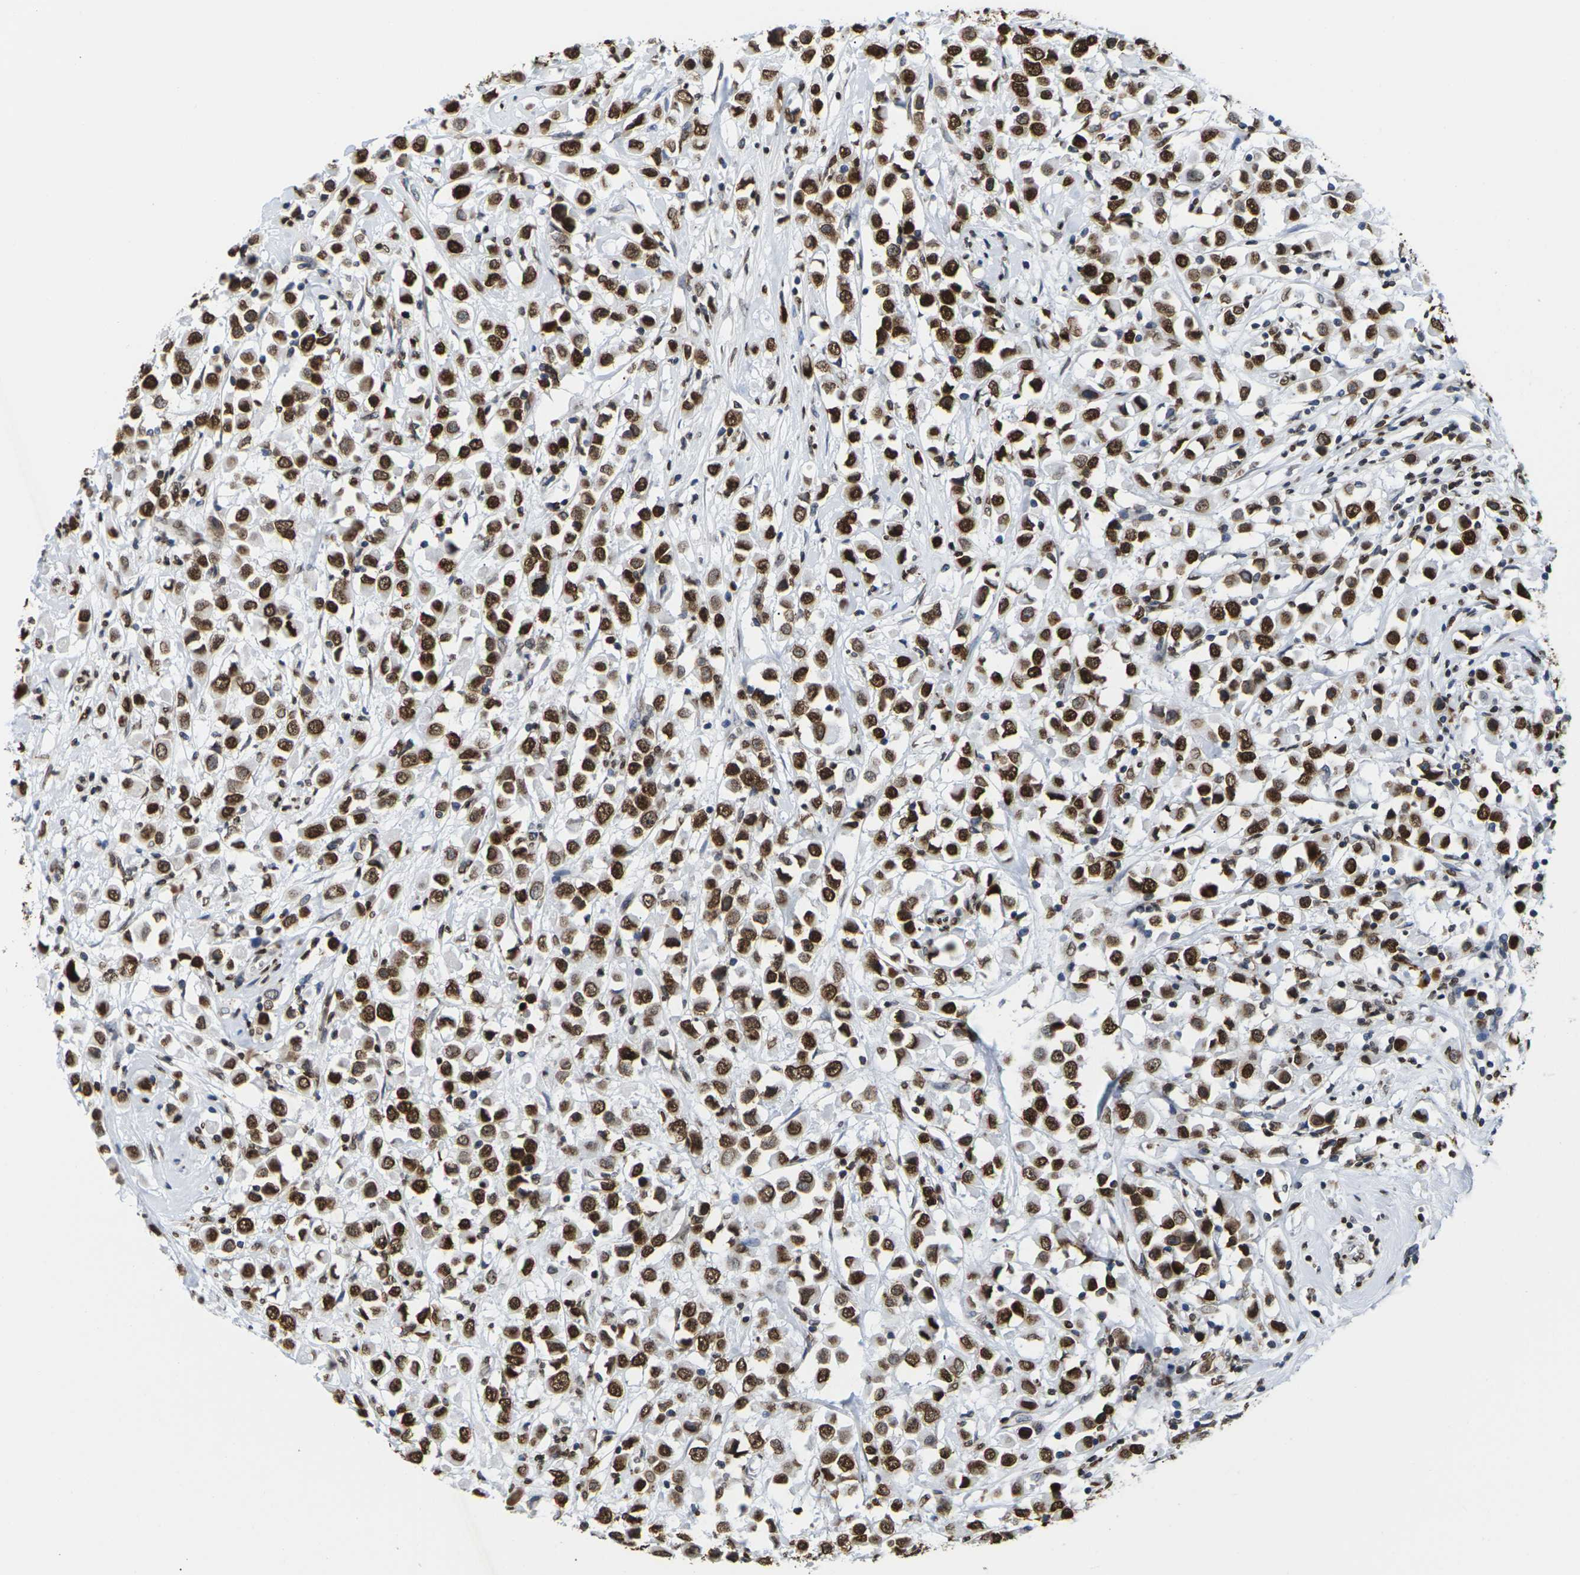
{"staining": {"intensity": "strong", "quantity": ">75%", "location": "cytoplasmic/membranous,nuclear"}, "tissue": "breast cancer", "cell_type": "Tumor cells", "image_type": "cancer", "snomed": [{"axis": "morphology", "description": "Duct carcinoma"}, {"axis": "topography", "description": "Breast"}], "caption": "Immunohistochemical staining of human breast cancer (infiltrating ductal carcinoma) exhibits strong cytoplasmic/membranous and nuclear protein expression in approximately >75% of tumor cells.", "gene": "H2AC21", "patient": {"sex": "female", "age": 61}}